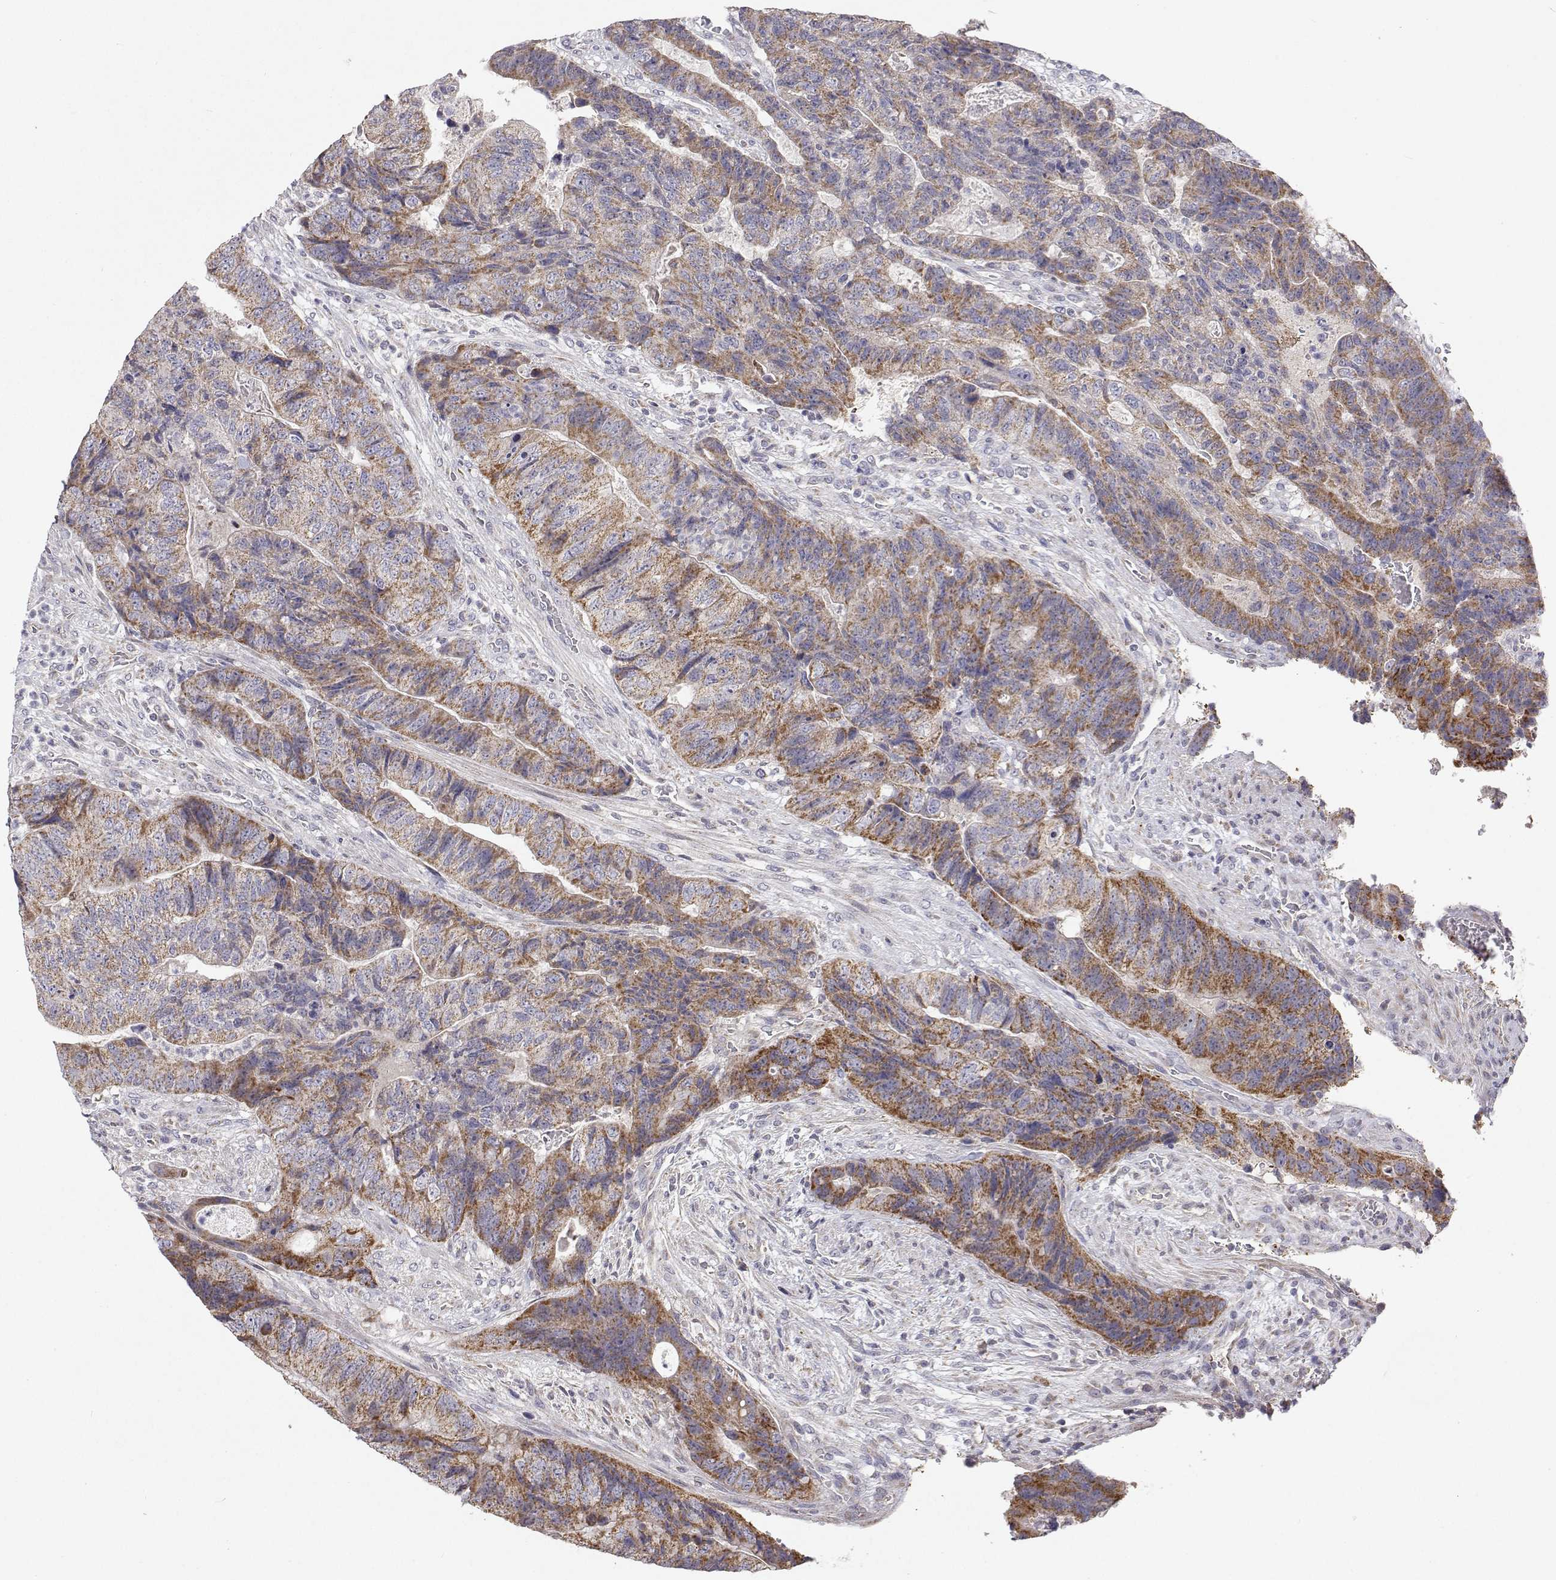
{"staining": {"intensity": "moderate", "quantity": ">75%", "location": "cytoplasmic/membranous"}, "tissue": "colorectal cancer", "cell_type": "Tumor cells", "image_type": "cancer", "snomed": [{"axis": "morphology", "description": "Normal tissue, NOS"}, {"axis": "morphology", "description": "Adenocarcinoma, NOS"}, {"axis": "topography", "description": "Colon"}], "caption": "This micrograph reveals colorectal cancer stained with immunohistochemistry (IHC) to label a protein in brown. The cytoplasmic/membranous of tumor cells show moderate positivity for the protein. Nuclei are counter-stained blue.", "gene": "MRPL3", "patient": {"sex": "female", "age": 48}}